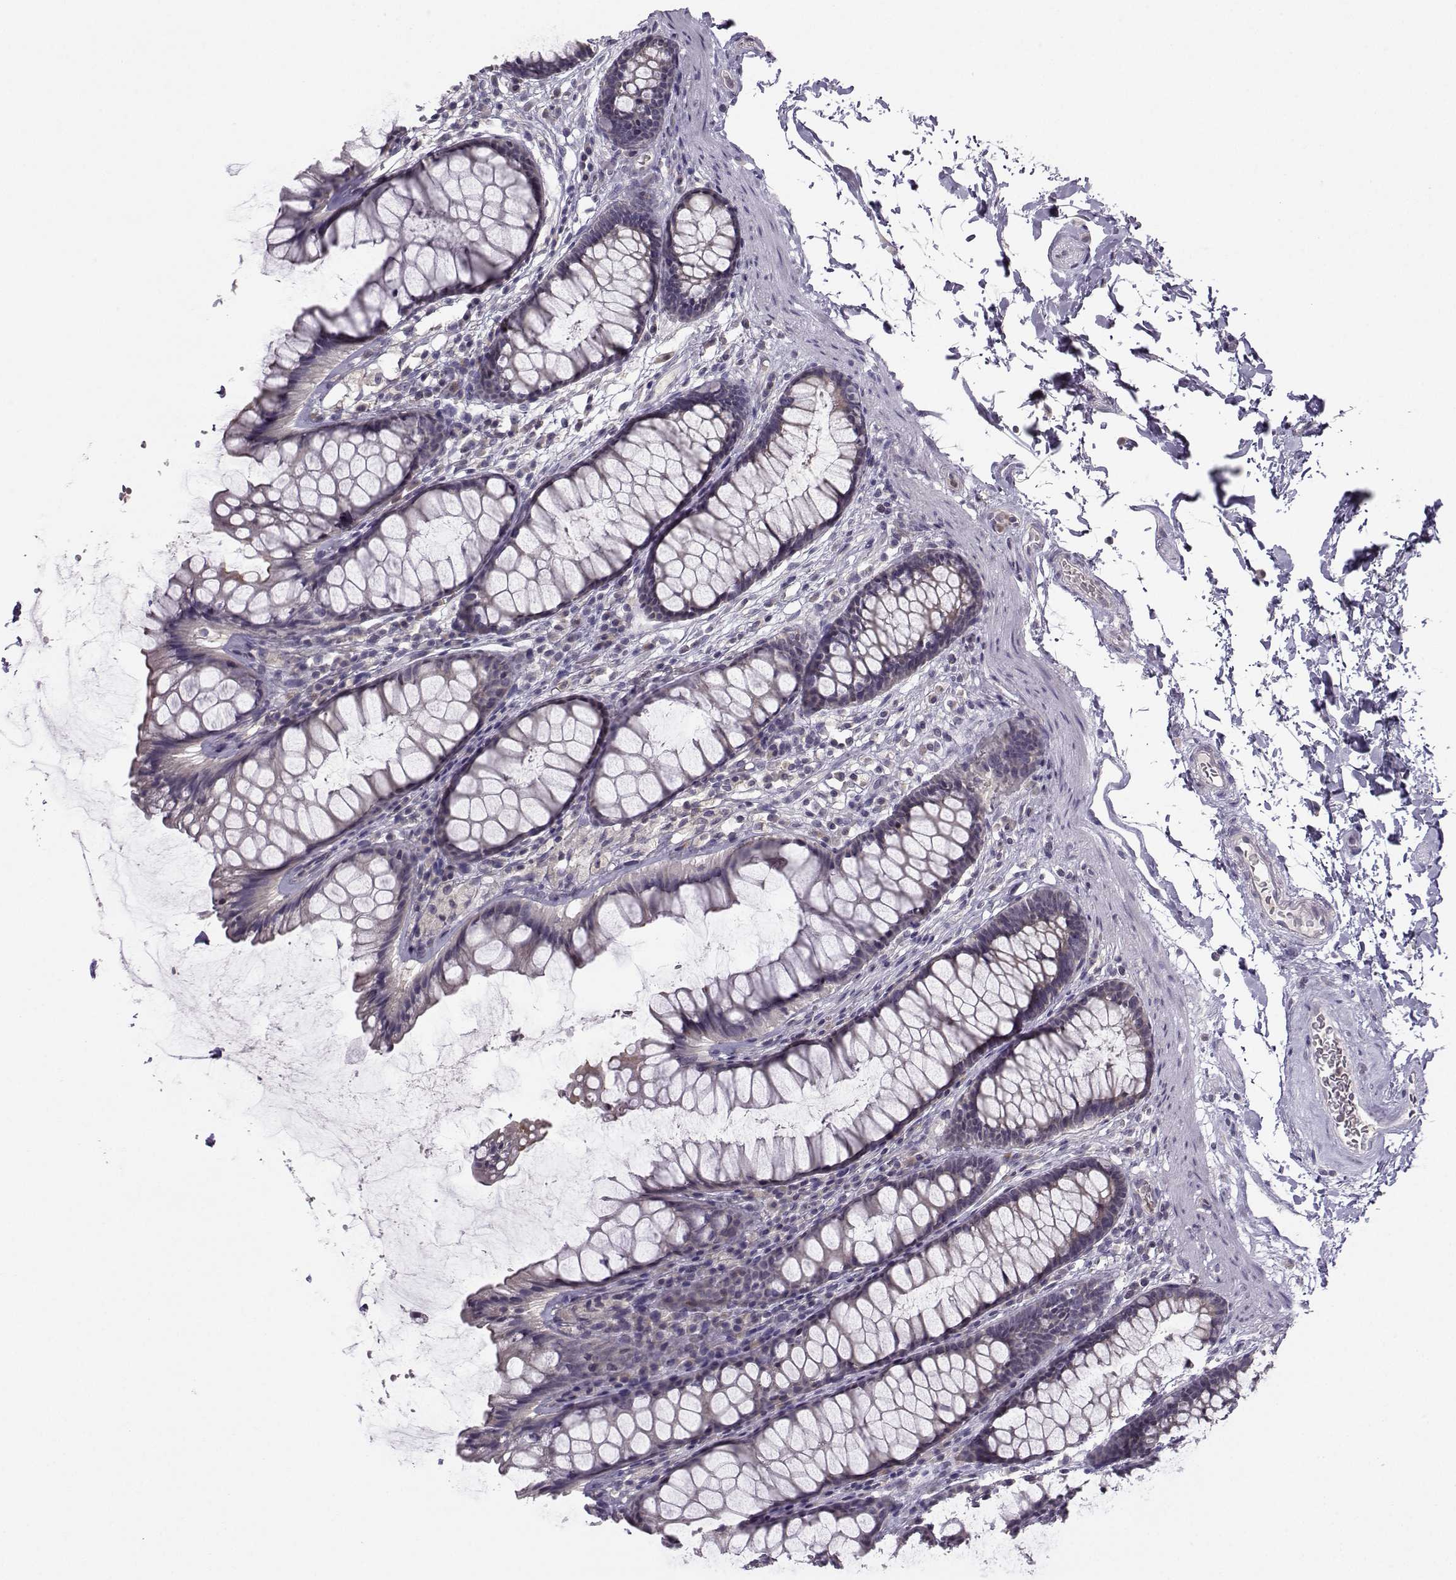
{"staining": {"intensity": "weak", "quantity": "<25%", "location": "cytoplasmic/membranous"}, "tissue": "rectum", "cell_type": "Glandular cells", "image_type": "normal", "snomed": [{"axis": "morphology", "description": "Normal tissue, NOS"}, {"axis": "topography", "description": "Rectum"}], "caption": "Immunohistochemistry (IHC) micrograph of normal human rectum stained for a protein (brown), which displays no positivity in glandular cells.", "gene": "FCAMR", "patient": {"sex": "male", "age": 72}}